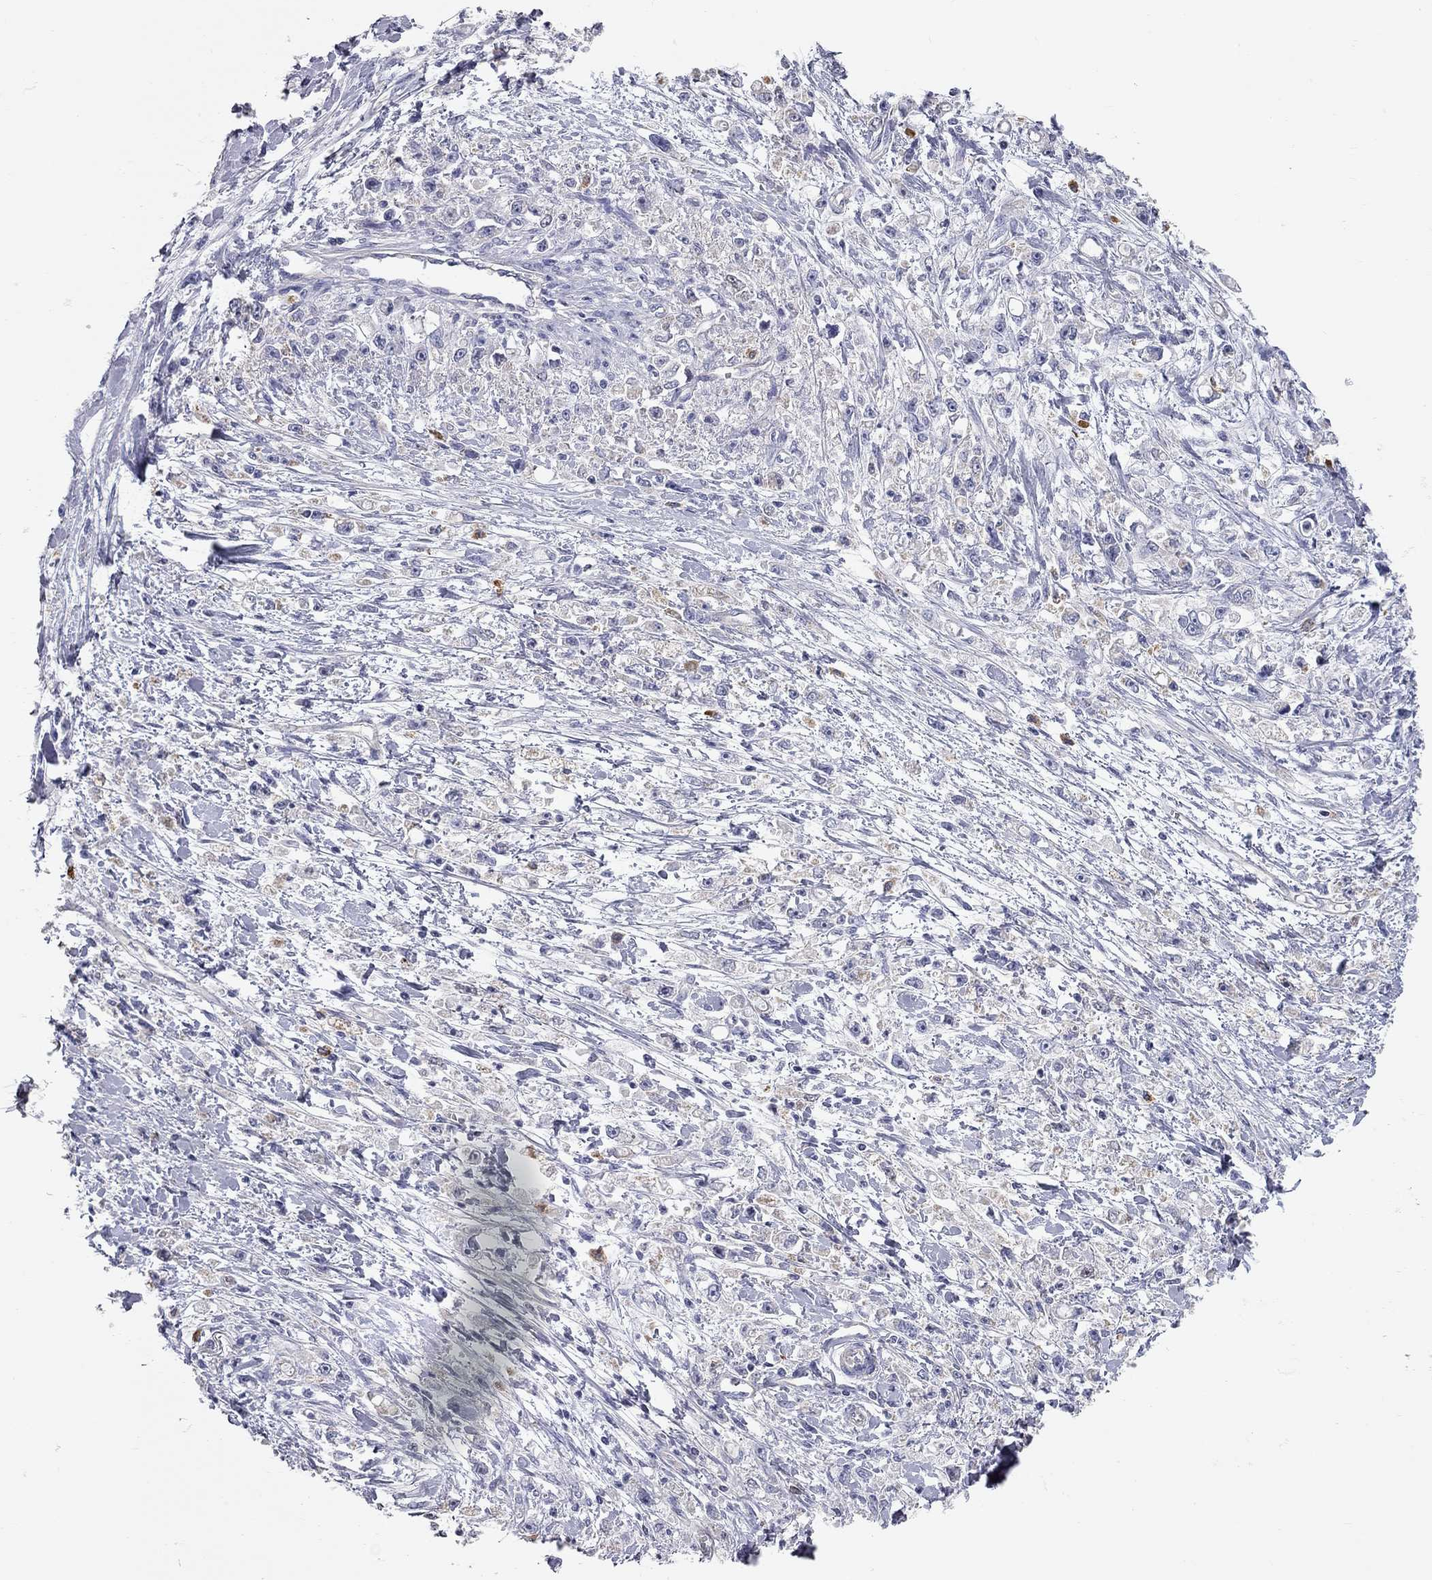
{"staining": {"intensity": "negative", "quantity": "none", "location": "none"}, "tissue": "stomach cancer", "cell_type": "Tumor cells", "image_type": "cancer", "snomed": [{"axis": "morphology", "description": "Adenocarcinoma, NOS"}, {"axis": "topography", "description": "Stomach"}], "caption": "Immunohistochemical staining of human stomach adenocarcinoma demonstrates no significant staining in tumor cells. (Stains: DAB immunohistochemistry (IHC) with hematoxylin counter stain, Microscopy: brightfield microscopy at high magnification).", "gene": "C10orf90", "patient": {"sex": "female", "age": 59}}